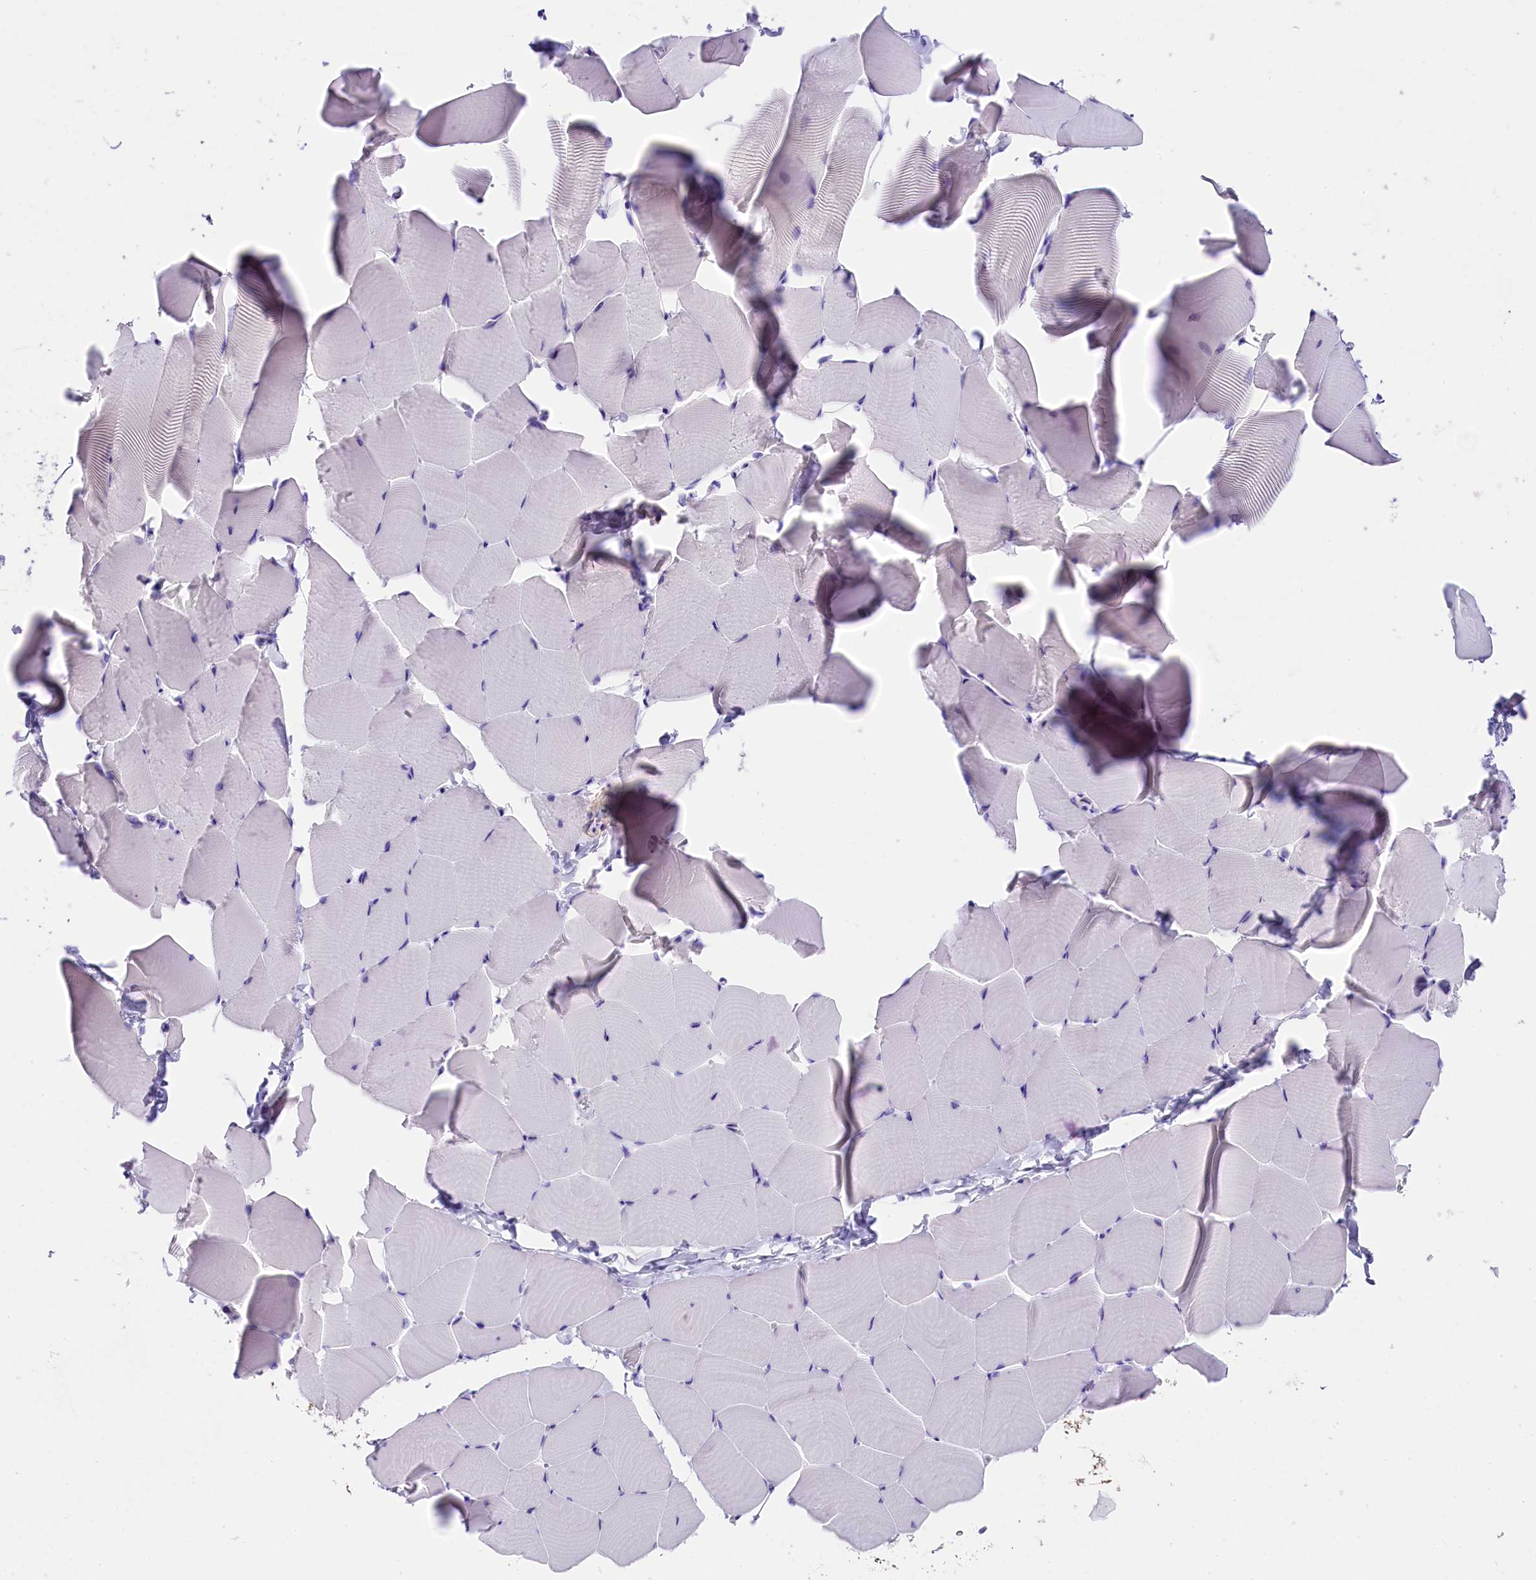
{"staining": {"intensity": "negative", "quantity": "none", "location": "none"}, "tissue": "skeletal muscle", "cell_type": "Myocytes", "image_type": "normal", "snomed": [{"axis": "morphology", "description": "Normal tissue, NOS"}, {"axis": "topography", "description": "Skeletal muscle"}], "caption": "Immunohistochemistry histopathology image of normal human skeletal muscle stained for a protein (brown), which exhibits no staining in myocytes. (DAB (3,3'-diaminobenzidine) immunohistochemistry, high magnification).", "gene": "SKIDA1", "patient": {"sex": "male", "age": 25}}